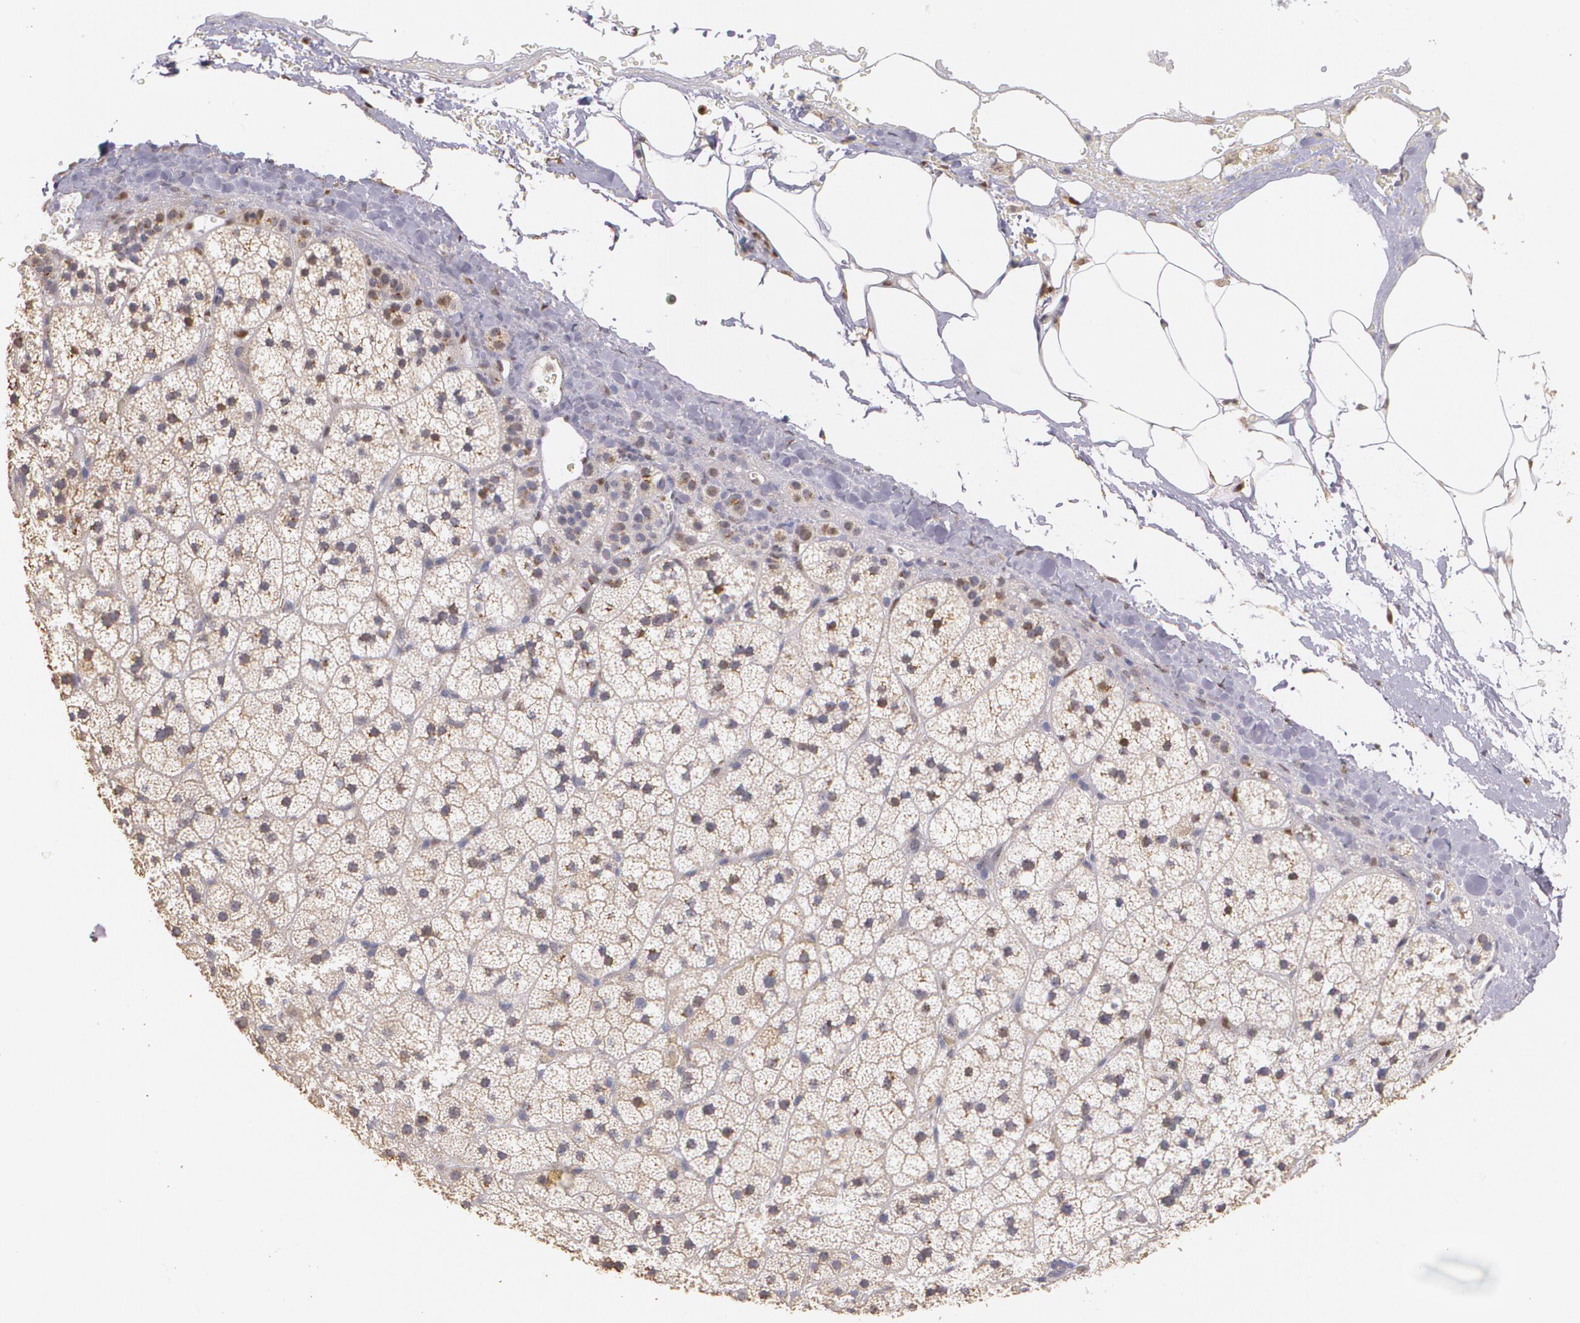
{"staining": {"intensity": "weak", "quantity": ">75%", "location": "cytoplasmic/membranous,nuclear"}, "tissue": "adrenal gland", "cell_type": "Glandular cells", "image_type": "normal", "snomed": [{"axis": "morphology", "description": "Normal tissue, NOS"}, {"axis": "topography", "description": "Adrenal gland"}], "caption": "Immunohistochemical staining of normal human adrenal gland exhibits >75% levels of weak cytoplasmic/membranous,nuclear protein staining in about >75% of glandular cells.", "gene": "ATF3", "patient": {"sex": "male", "age": 35}}